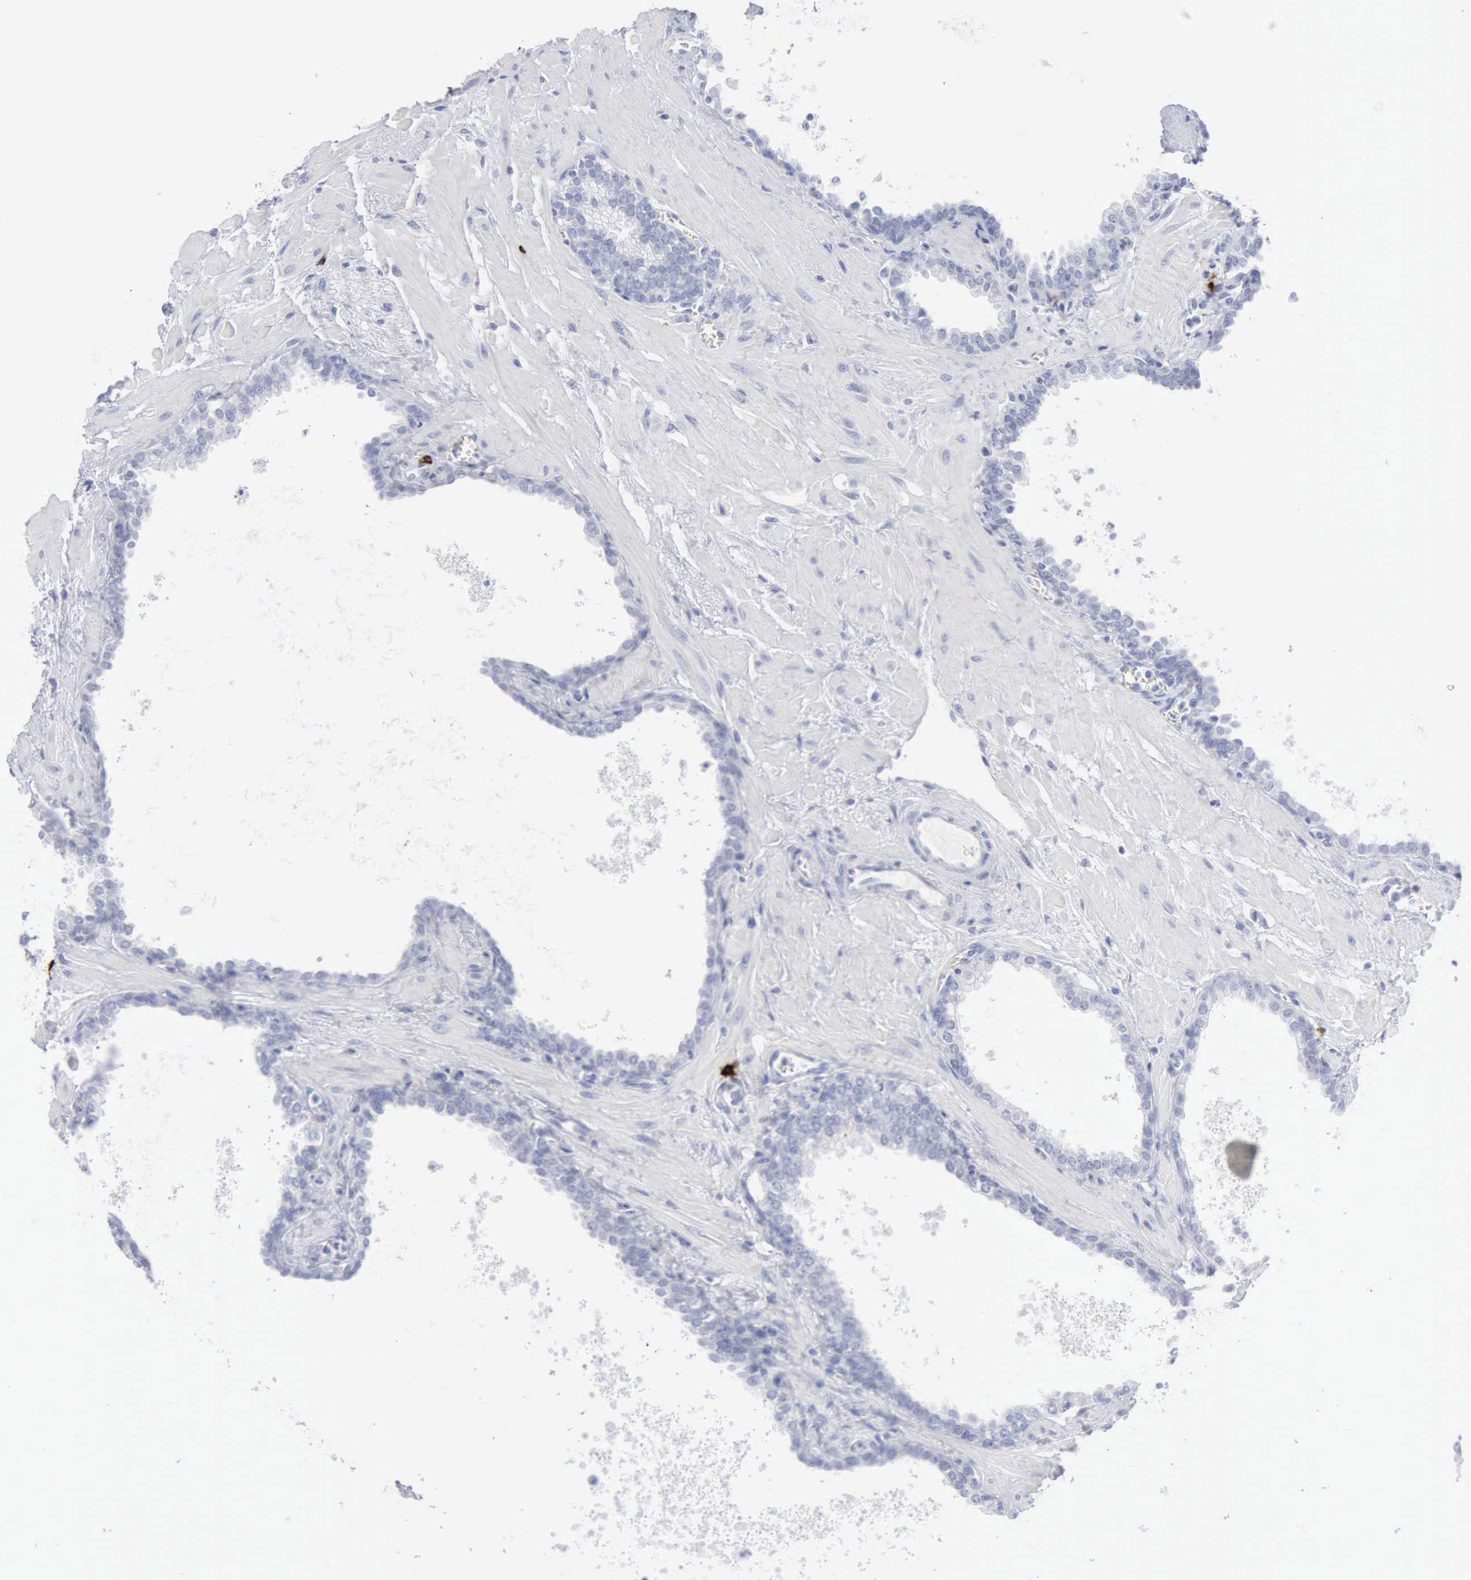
{"staining": {"intensity": "negative", "quantity": "none", "location": "none"}, "tissue": "prostate", "cell_type": "Glandular cells", "image_type": "normal", "snomed": [{"axis": "morphology", "description": "Normal tissue, NOS"}, {"axis": "topography", "description": "Prostate"}], "caption": "This is an immunohistochemistry (IHC) histopathology image of unremarkable prostate. There is no expression in glandular cells.", "gene": "CMA1", "patient": {"sex": "male", "age": 60}}